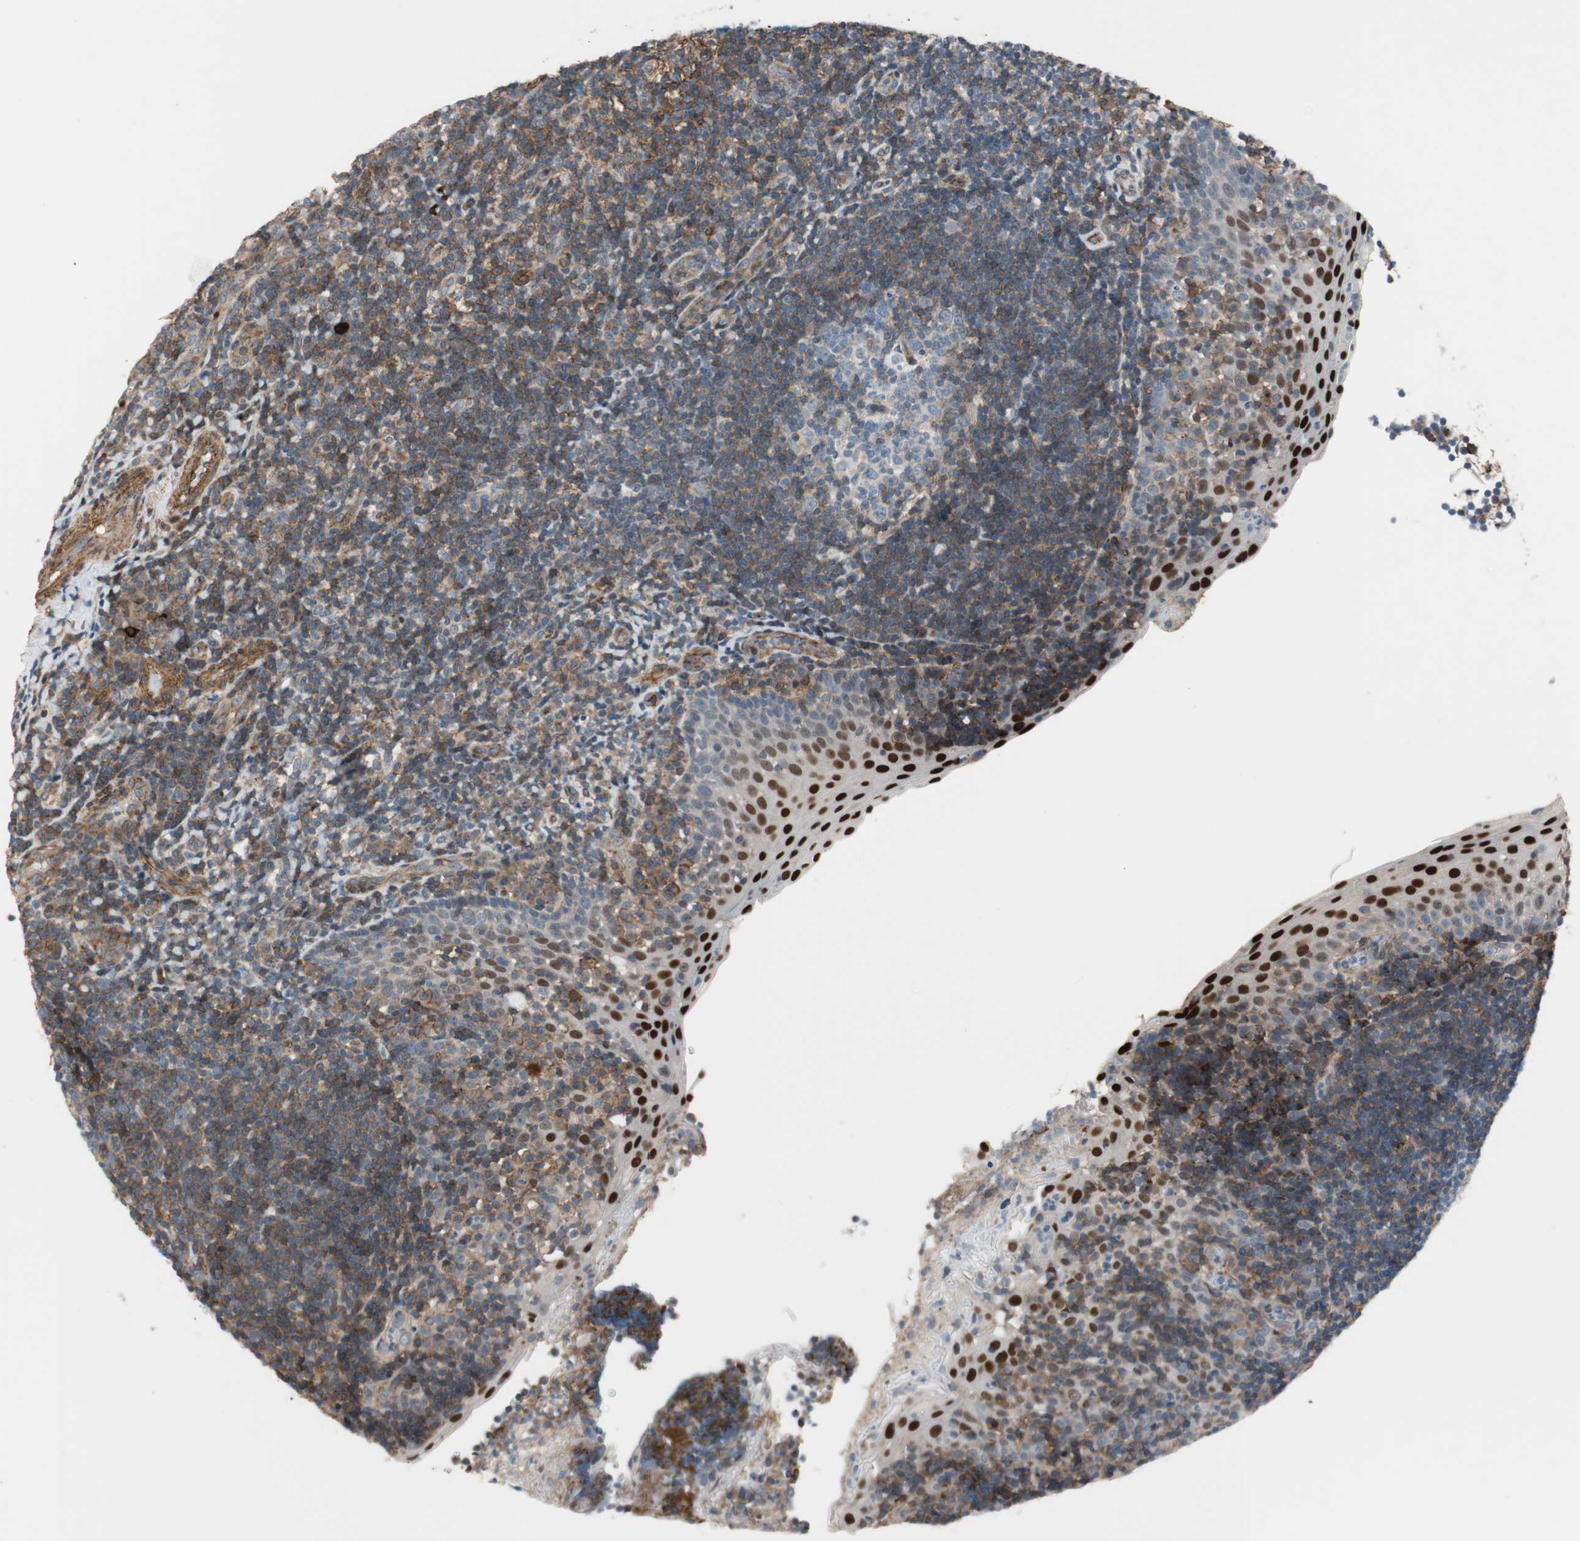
{"staining": {"intensity": "moderate", "quantity": "<25%", "location": "cytoplasmic/membranous"}, "tissue": "tonsil", "cell_type": "Germinal center cells", "image_type": "normal", "snomed": [{"axis": "morphology", "description": "Normal tissue, NOS"}, {"axis": "topography", "description": "Tonsil"}], "caption": "A low amount of moderate cytoplasmic/membranous expression is appreciated in about <25% of germinal center cells in benign tonsil. (DAB (3,3'-diaminobenzidine) = brown stain, brightfield microscopy at high magnification).", "gene": "GRHL1", "patient": {"sex": "female", "age": 40}}